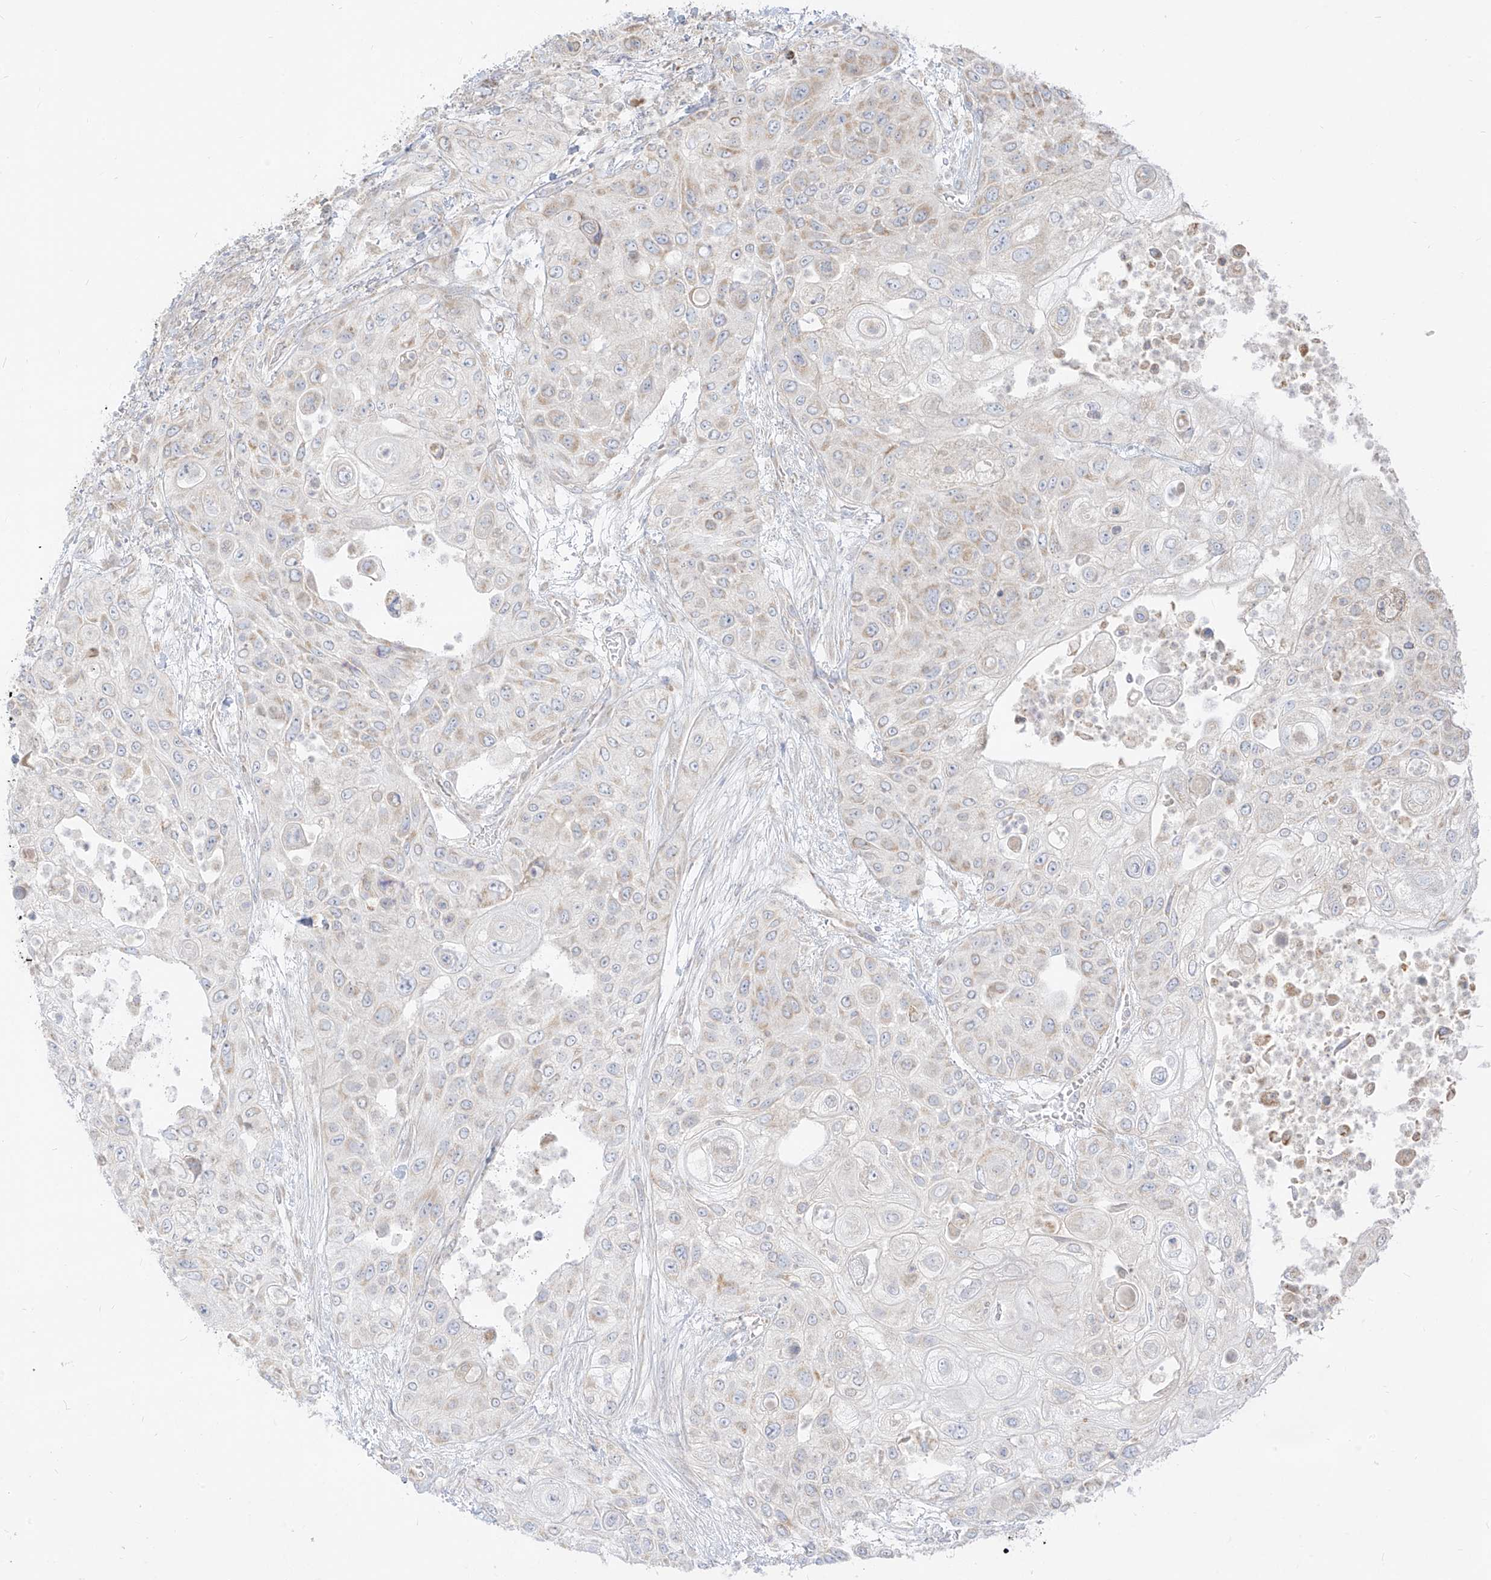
{"staining": {"intensity": "weak", "quantity": "<25%", "location": "cytoplasmic/membranous"}, "tissue": "urothelial cancer", "cell_type": "Tumor cells", "image_type": "cancer", "snomed": [{"axis": "morphology", "description": "Urothelial carcinoma, High grade"}, {"axis": "topography", "description": "Urinary bladder"}], "caption": "High magnification brightfield microscopy of high-grade urothelial carcinoma stained with DAB (brown) and counterstained with hematoxylin (blue): tumor cells show no significant staining.", "gene": "ZIM3", "patient": {"sex": "female", "age": 79}}